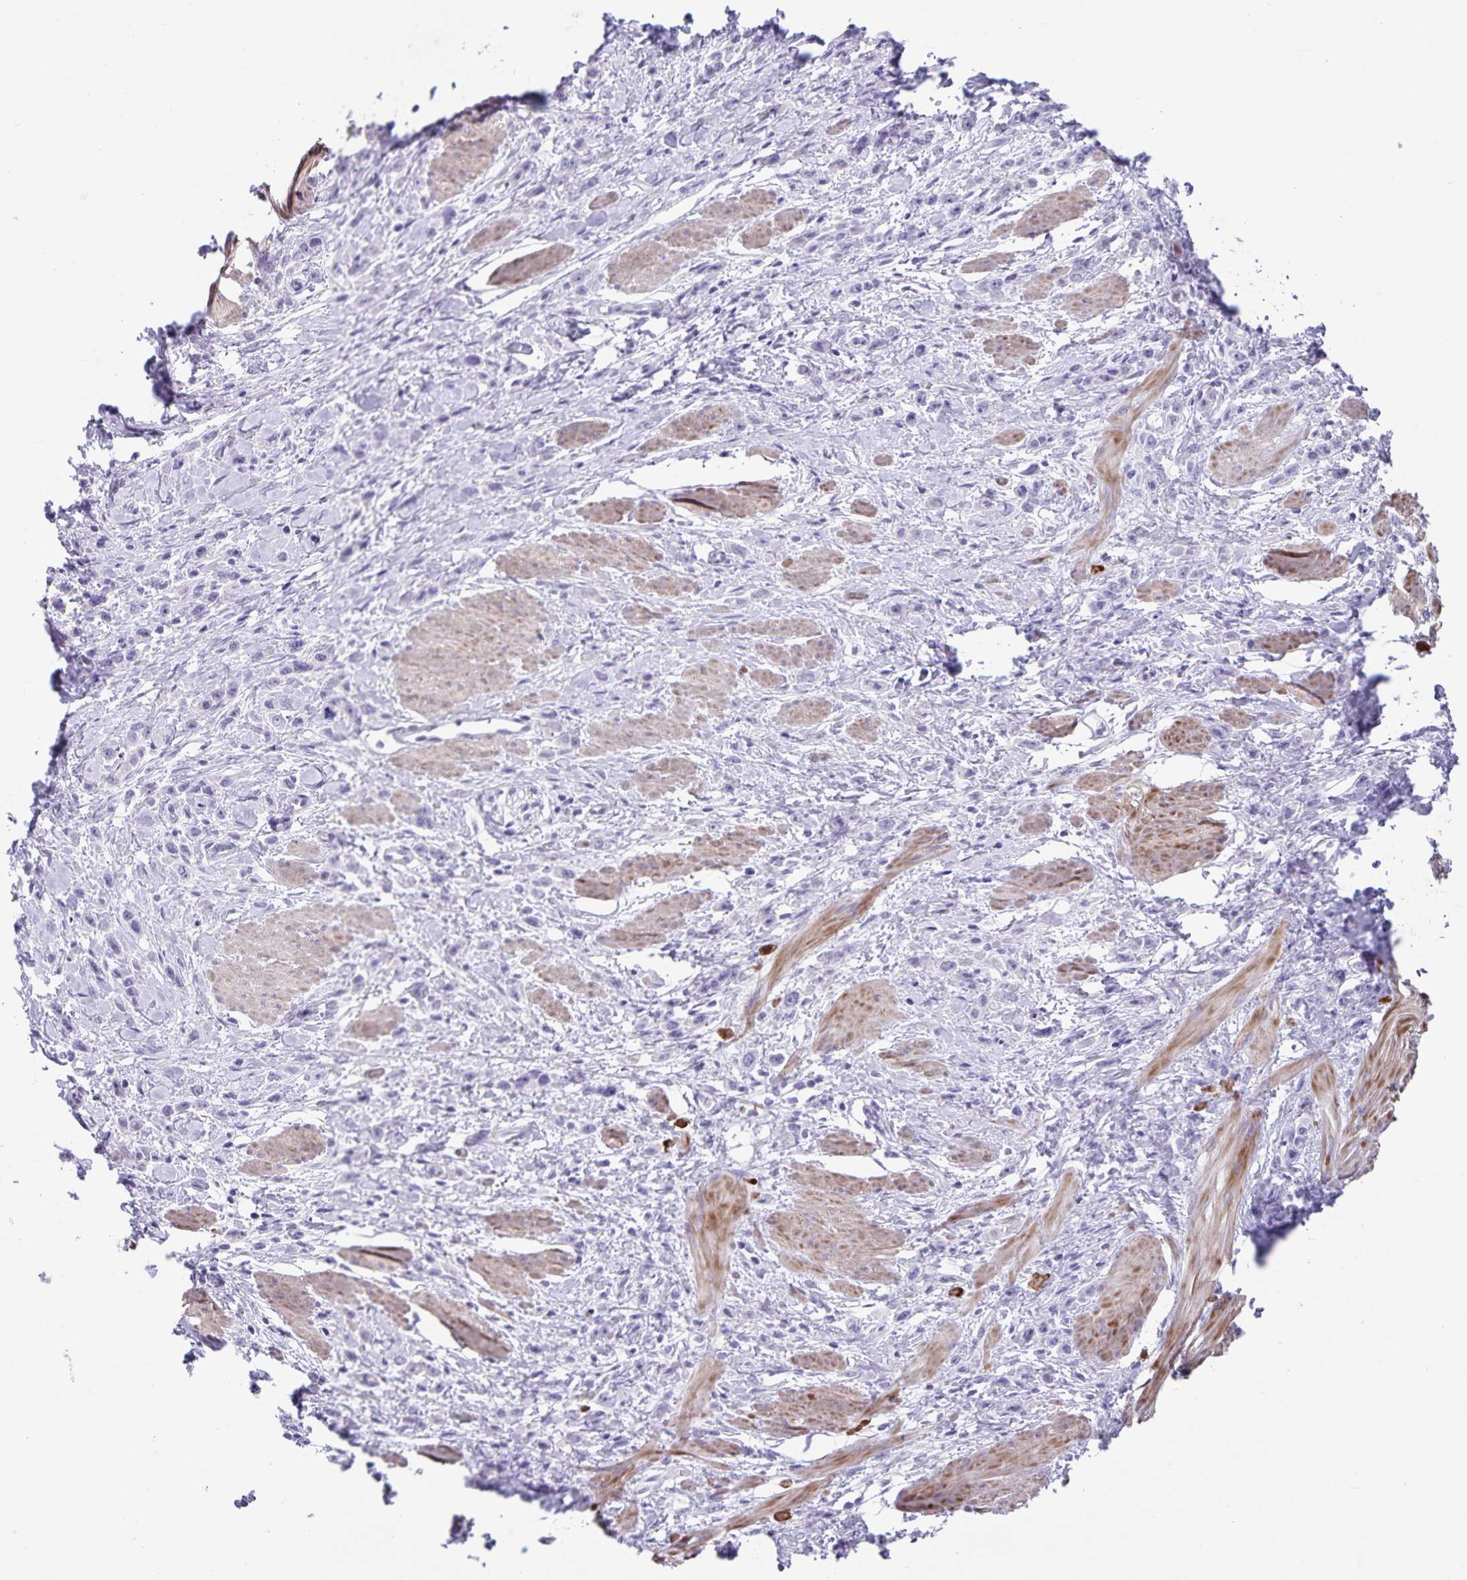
{"staining": {"intensity": "negative", "quantity": "none", "location": "none"}, "tissue": "stomach cancer", "cell_type": "Tumor cells", "image_type": "cancer", "snomed": [{"axis": "morphology", "description": "Adenocarcinoma, NOS"}, {"axis": "topography", "description": "Stomach"}], "caption": "This is an immunohistochemistry (IHC) micrograph of human stomach adenocarcinoma. There is no expression in tumor cells.", "gene": "C11orf42", "patient": {"sex": "male", "age": 47}}